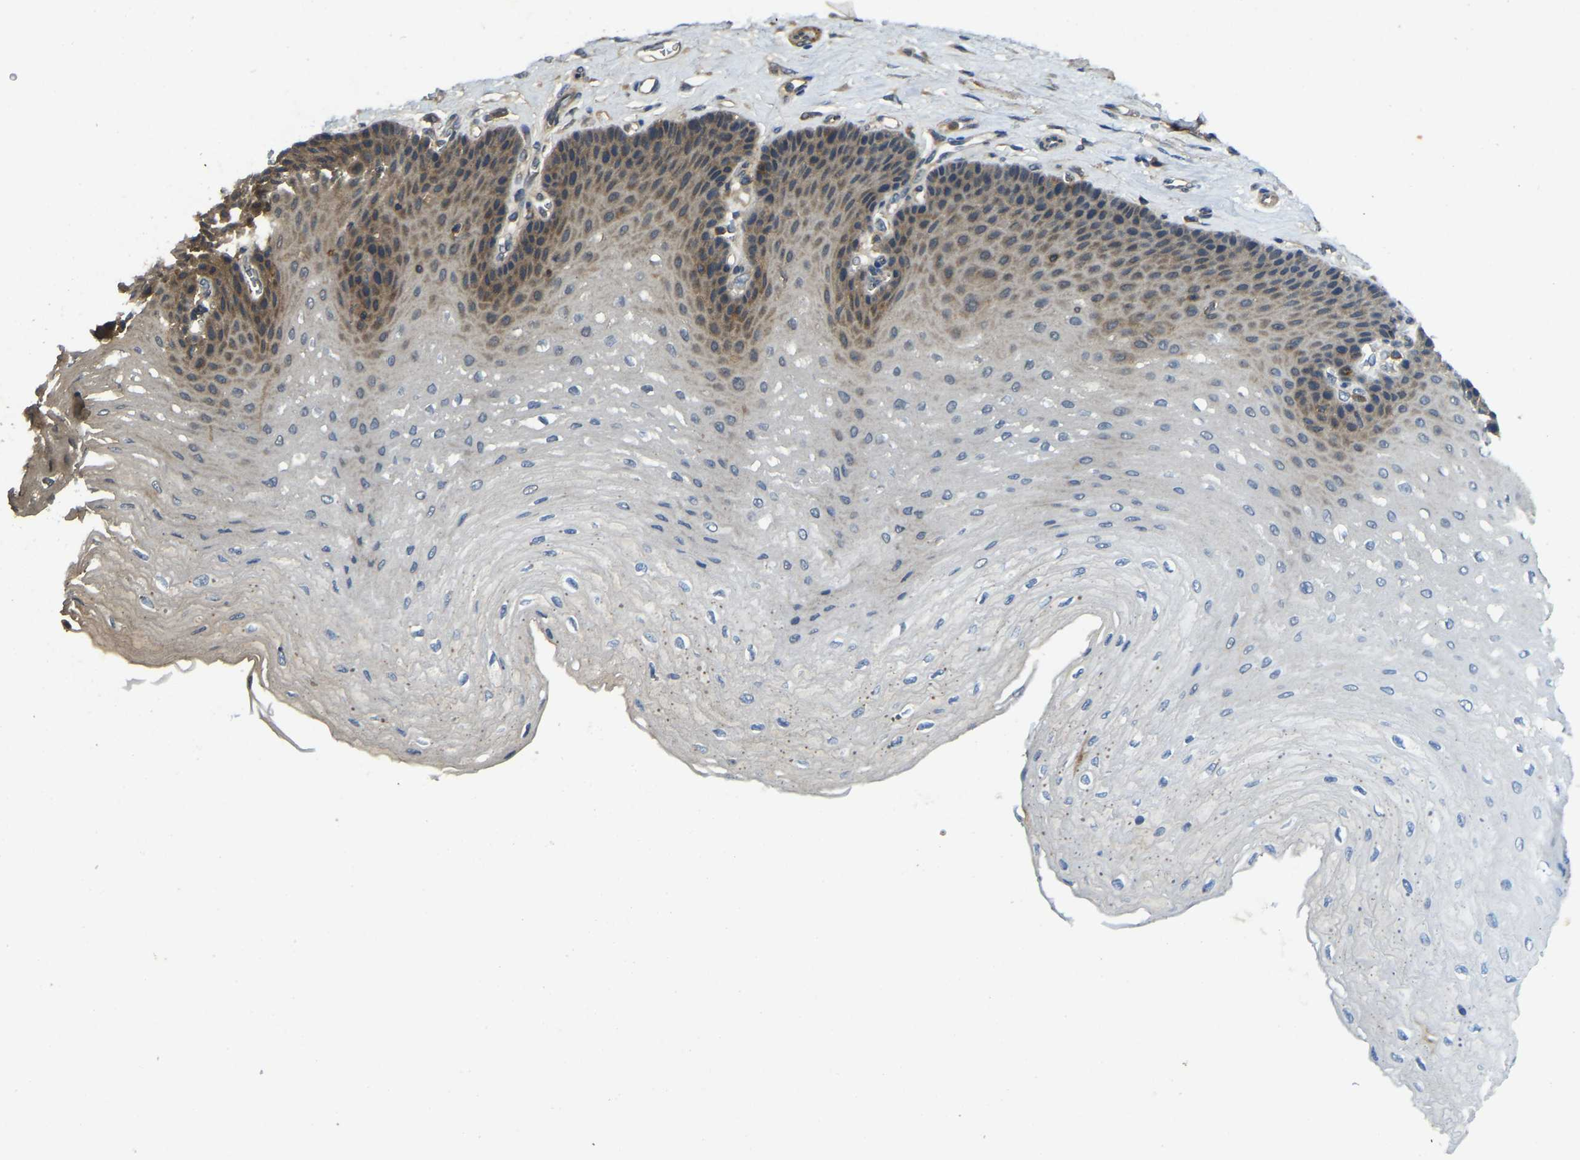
{"staining": {"intensity": "moderate", "quantity": "<25%", "location": "cytoplasmic/membranous"}, "tissue": "esophagus", "cell_type": "Squamous epithelial cells", "image_type": "normal", "snomed": [{"axis": "morphology", "description": "Normal tissue, NOS"}, {"axis": "topography", "description": "Esophagus"}], "caption": "Normal esophagus exhibits moderate cytoplasmic/membranous expression in about <25% of squamous epithelial cells (Brightfield microscopy of DAB IHC at high magnification)..", "gene": "ATP8B1", "patient": {"sex": "female", "age": 72}}